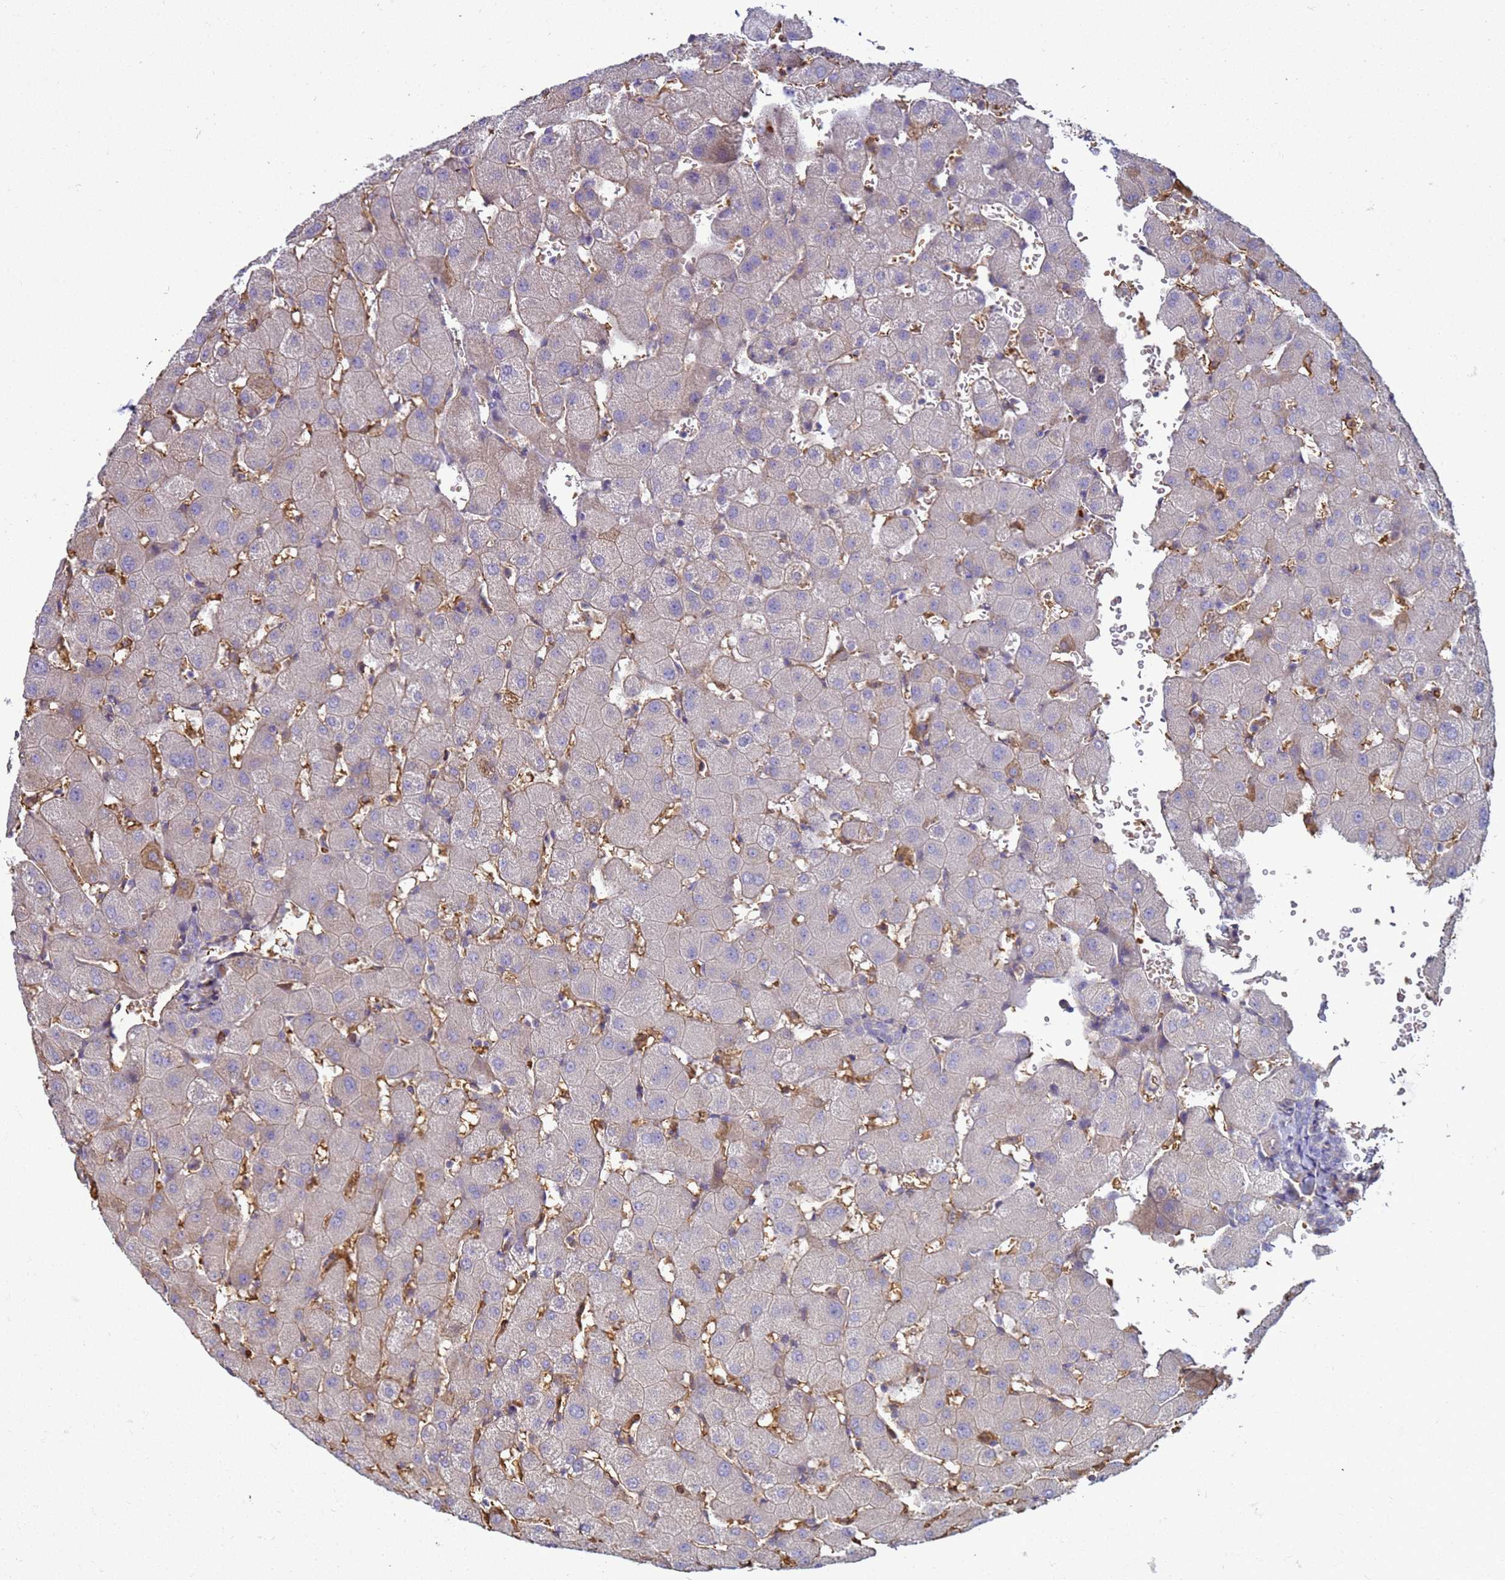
{"staining": {"intensity": "negative", "quantity": "none", "location": "none"}, "tissue": "liver", "cell_type": "Cholangiocytes", "image_type": "normal", "snomed": [{"axis": "morphology", "description": "Normal tissue, NOS"}, {"axis": "topography", "description": "Liver"}], "caption": "An immunohistochemistry (IHC) micrograph of unremarkable liver is shown. There is no staining in cholangiocytes of liver. (Brightfield microscopy of DAB (3,3'-diaminobenzidine) immunohistochemistry (IHC) at high magnification).", "gene": "SGIP1", "patient": {"sex": "female", "age": 63}}